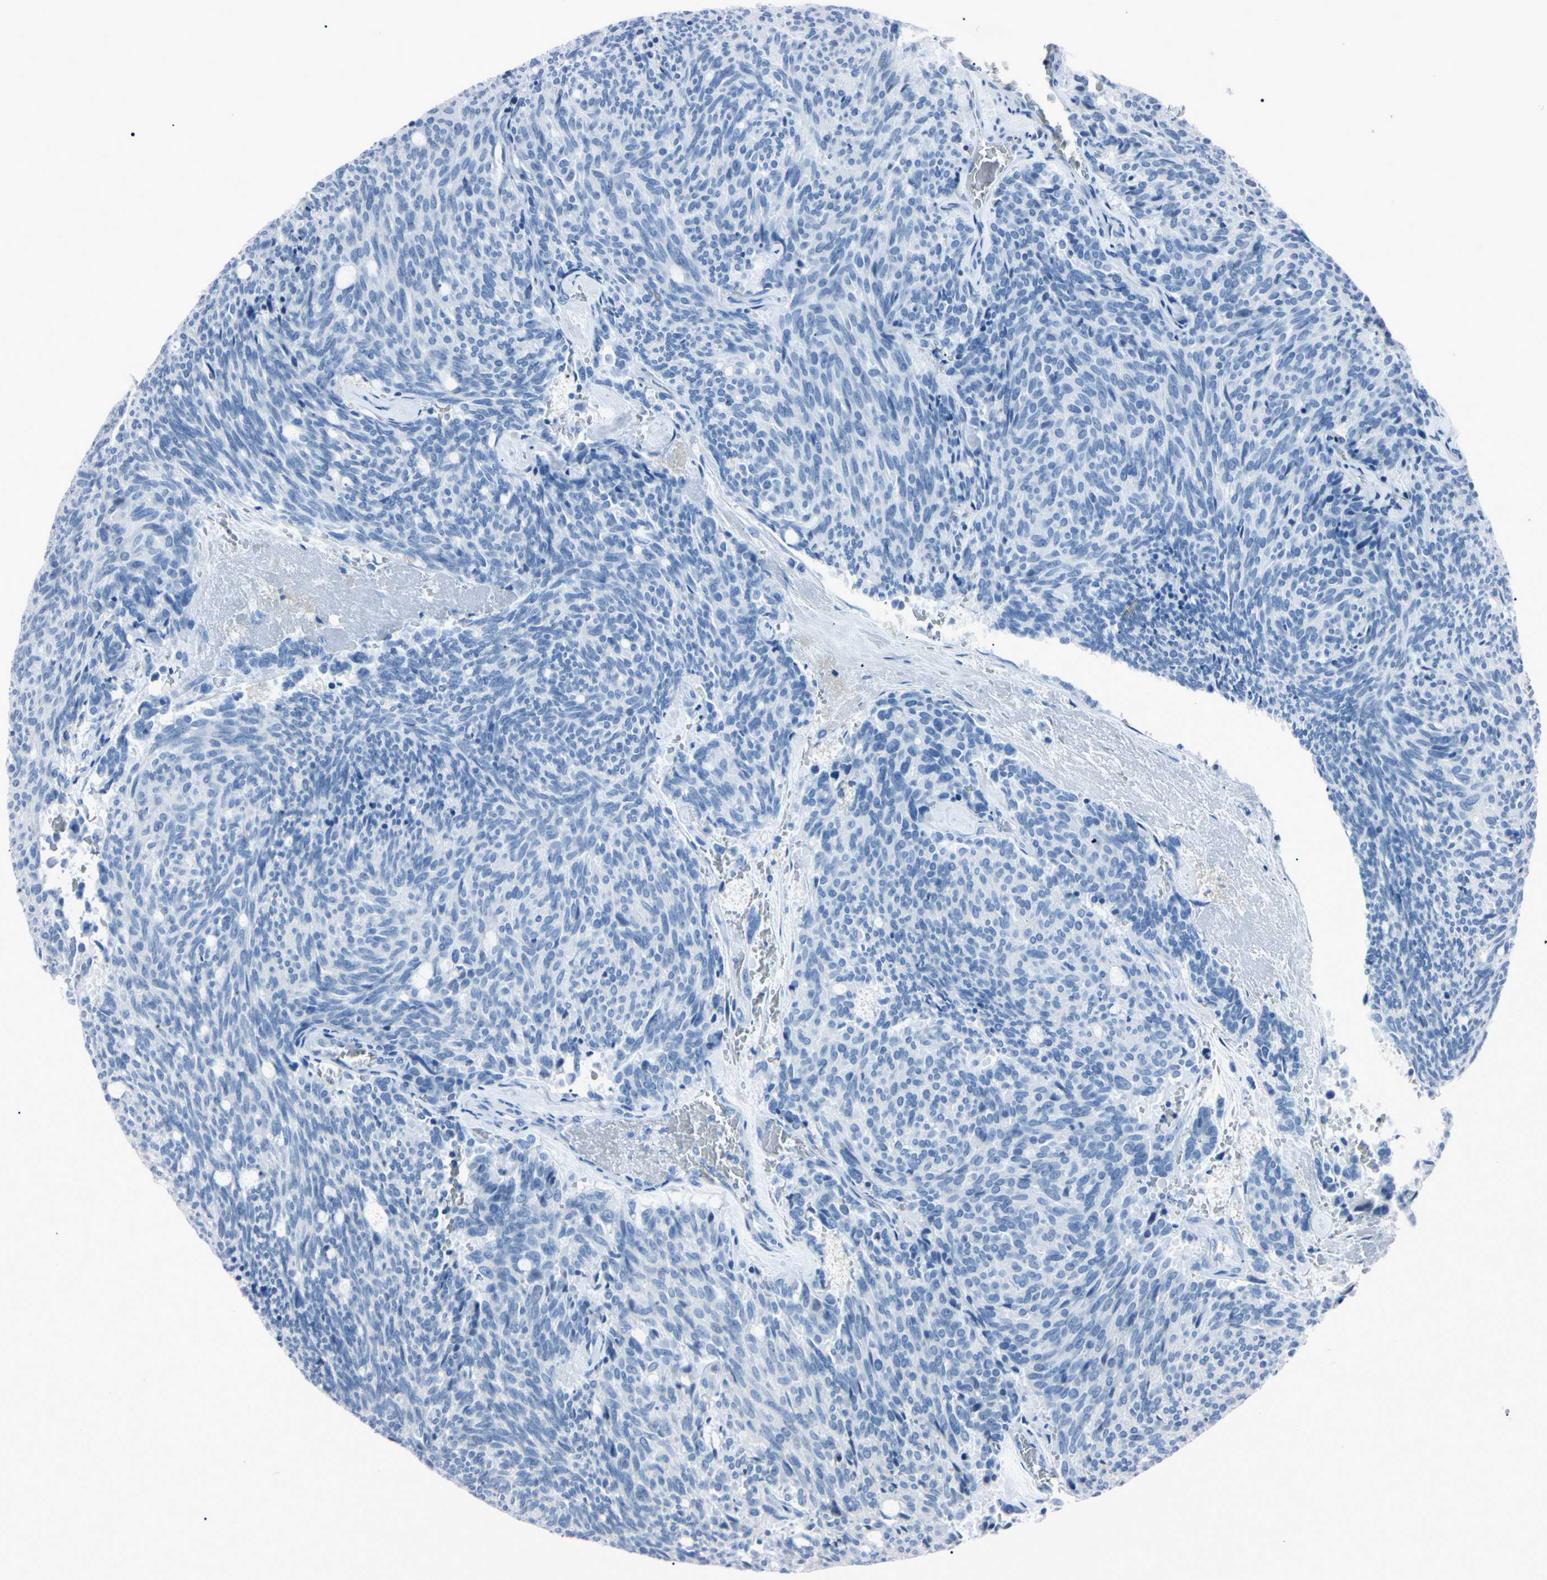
{"staining": {"intensity": "negative", "quantity": "none", "location": "none"}, "tissue": "carcinoid", "cell_type": "Tumor cells", "image_type": "cancer", "snomed": [{"axis": "morphology", "description": "Carcinoid, malignant, NOS"}, {"axis": "topography", "description": "Pancreas"}], "caption": "This is an immunohistochemistry micrograph of human carcinoid (malignant). There is no staining in tumor cells.", "gene": "ELN", "patient": {"sex": "female", "age": 54}}